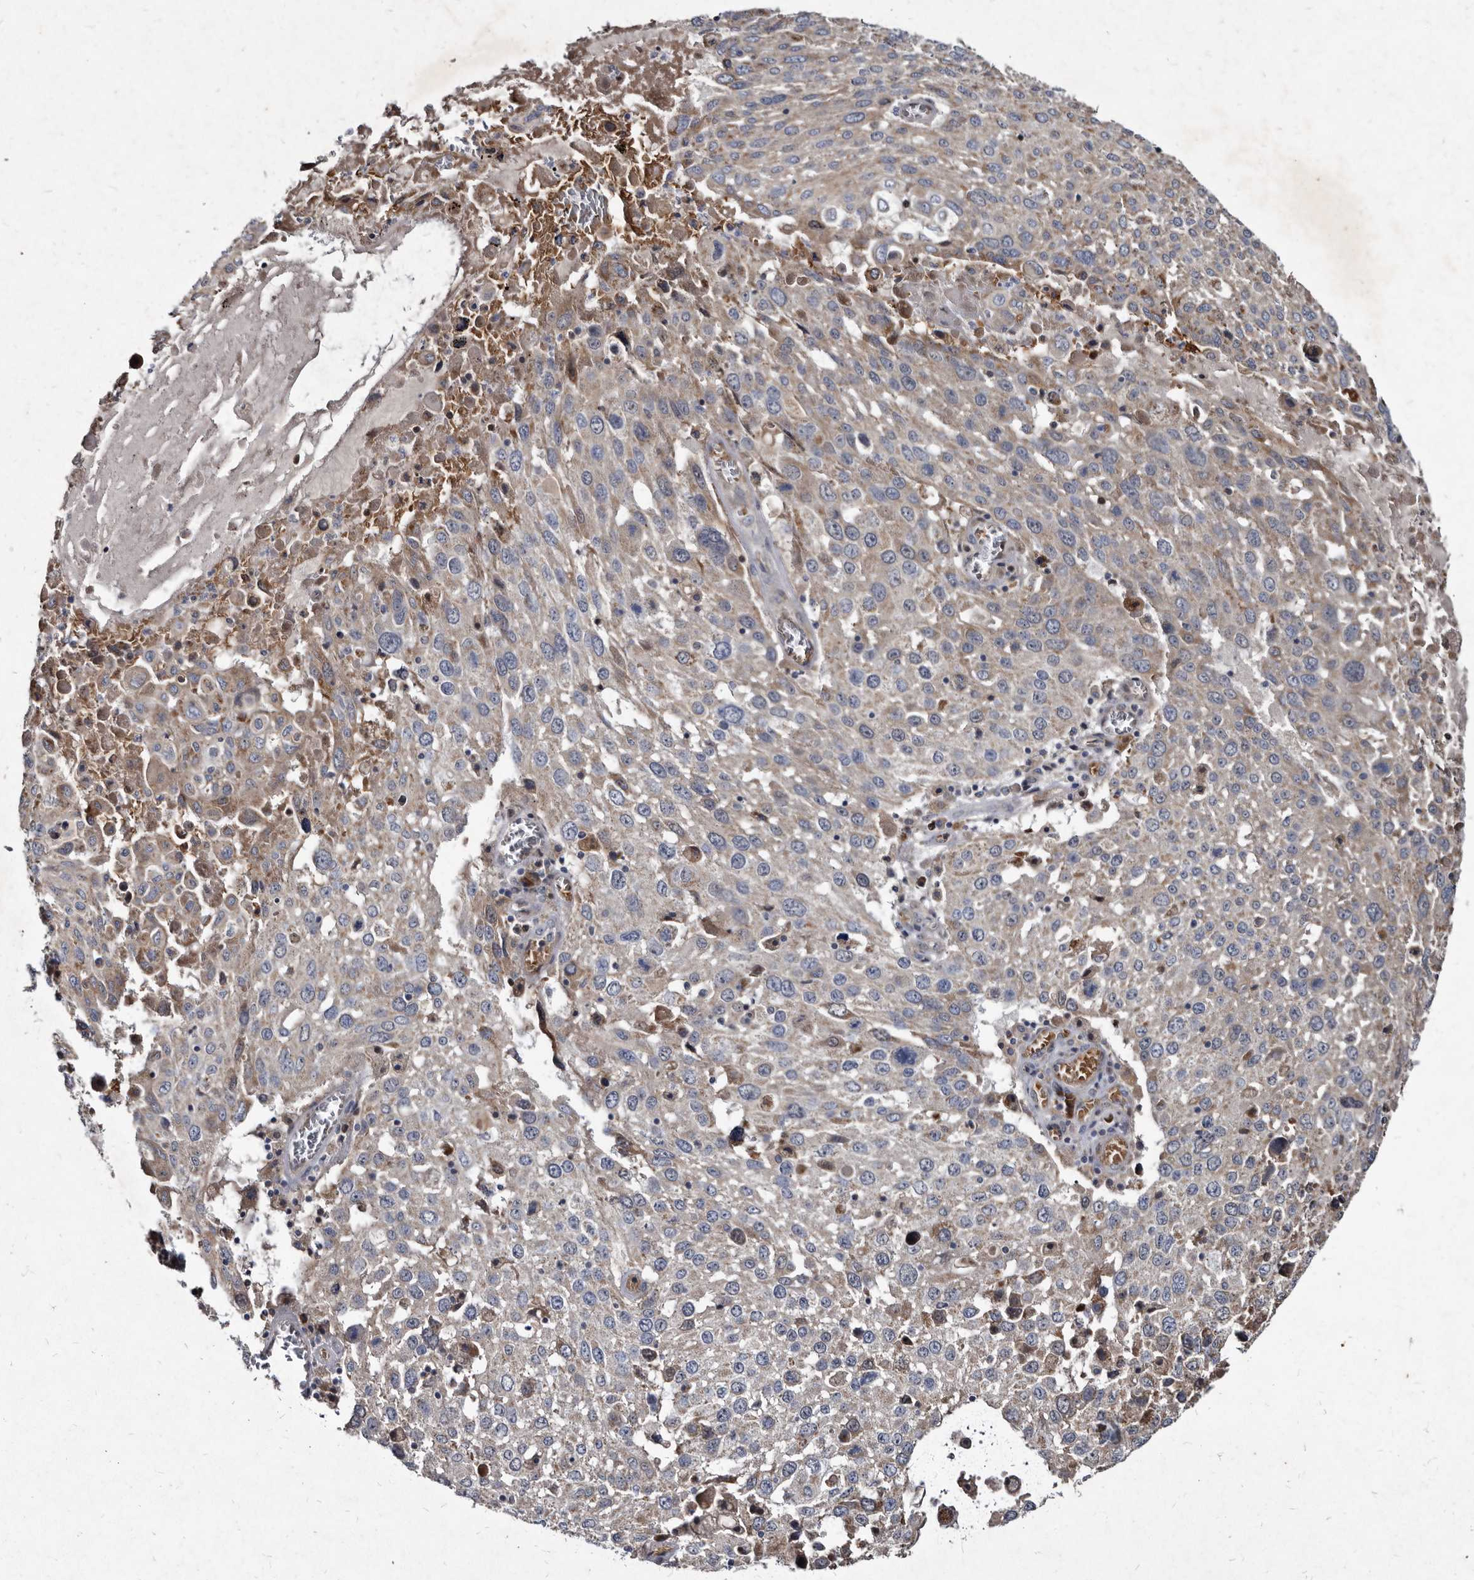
{"staining": {"intensity": "weak", "quantity": "25%-75%", "location": "cytoplasmic/membranous"}, "tissue": "lung cancer", "cell_type": "Tumor cells", "image_type": "cancer", "snomed": [{"axis": "morphology", "description": "Squamous cell carcinoma, NOS"}, {"axis": "topography", "description": "Lung"}], "caption": "A photomicrograph showing weak cytoplasmic/membranous expression in approximately 25%-75% of tumor cells in lung cancer, as visualized by brown immunohistochemical staining.", "gene": "YPEL3", "patient": {"sex": "male", "age": 65}}